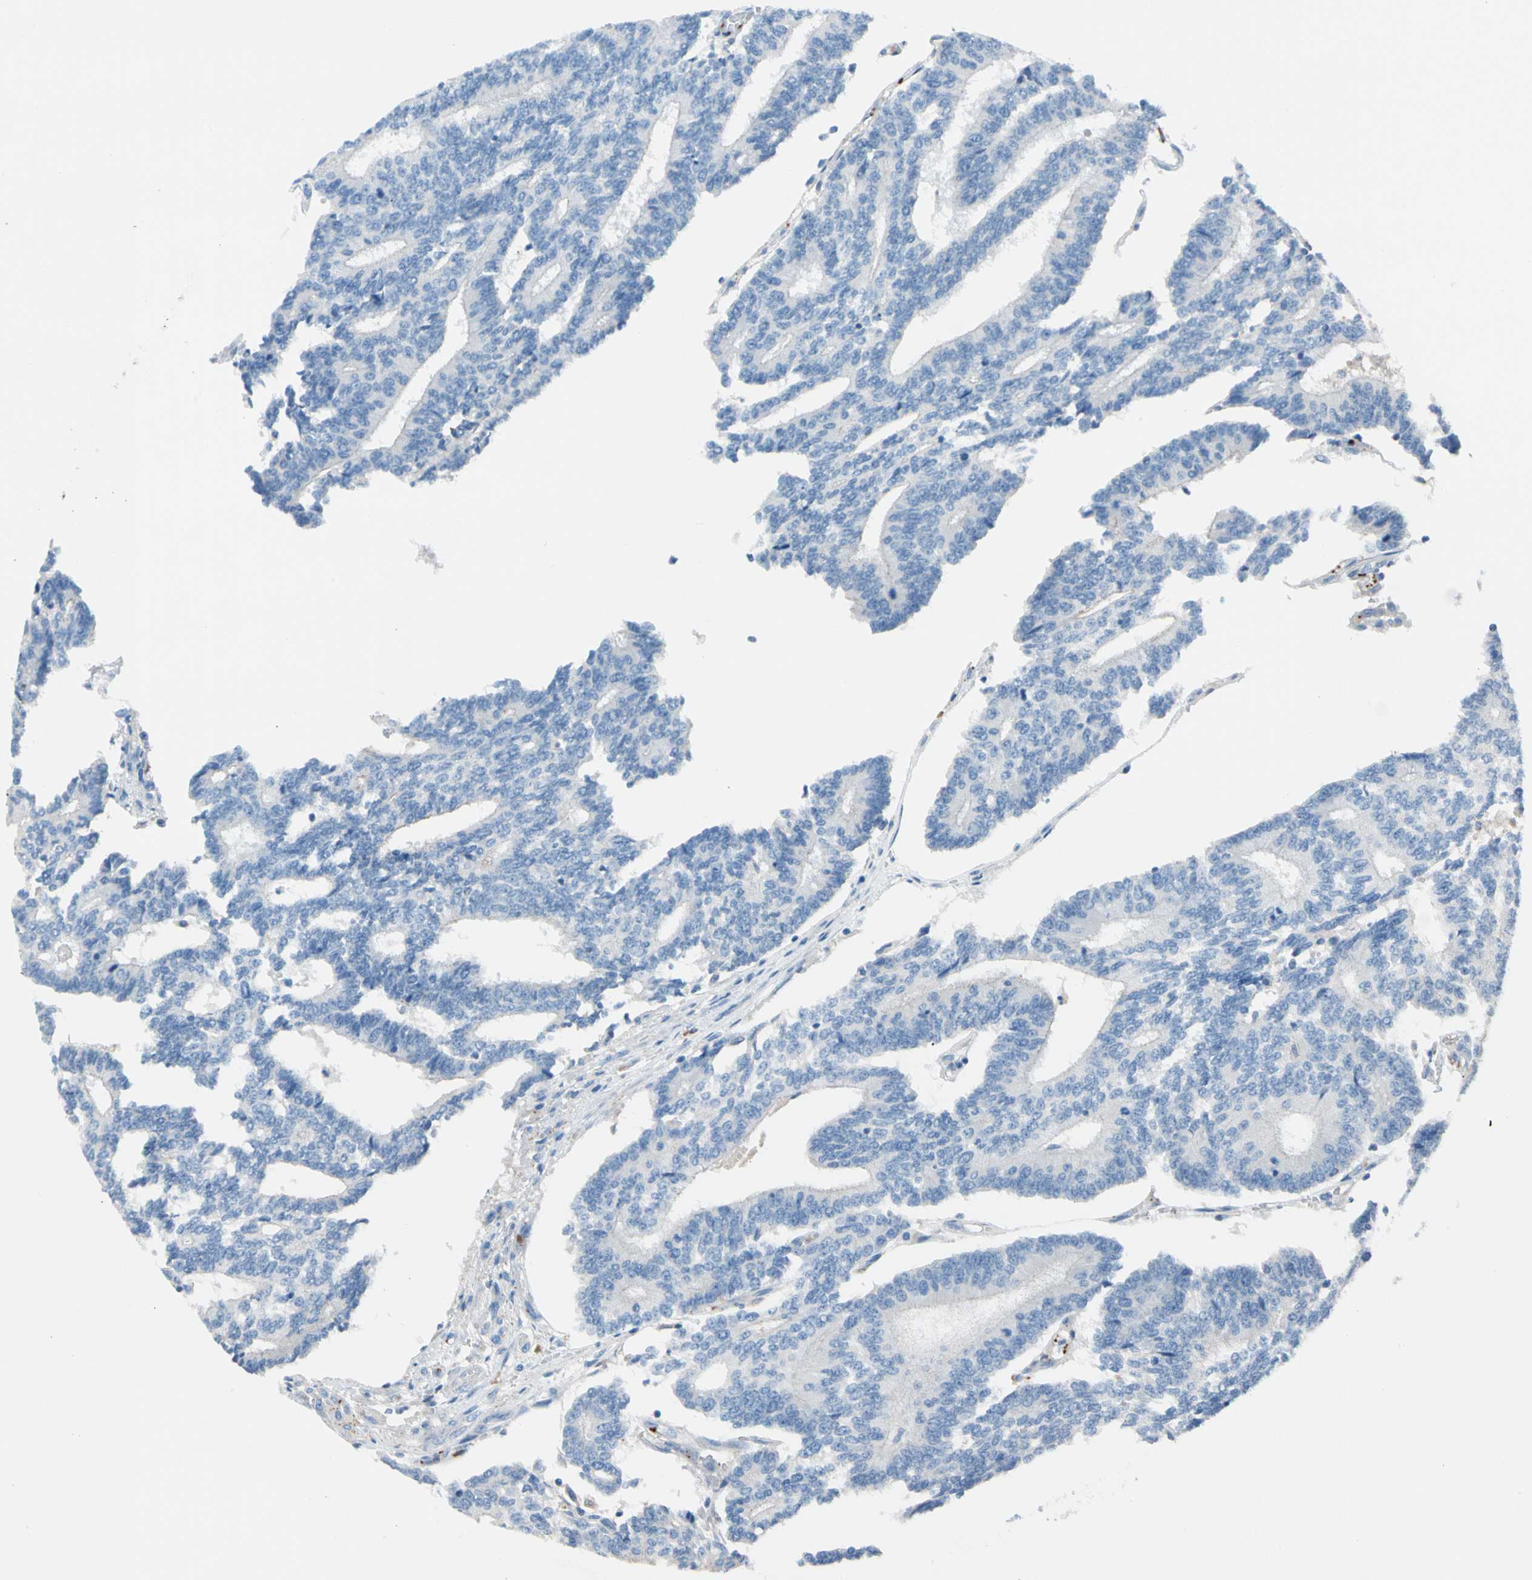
{"staining": {"intensity": "weak", "quantity": ">75%", "location": "cytoplasmic/membranous"}, "tissue": "prostate cancer", "cell_type": "Tumor cells", "image_type": "cancer", "snomed": [{"axis": "morphology", "description": "Adenocarcinoma, High grade"}, {"axis": "topography", "description": "Prostate"}], "caption": "Prostate cancer stained with IHC exhibits weak cytoplasmic/membranous positivity in approximately >75% of tumor cells. (Brightfield microscopy of DAB IHC at high magnification).", "gene": "LY6G6F", "patient": {"sex": "male", "age": 55}}